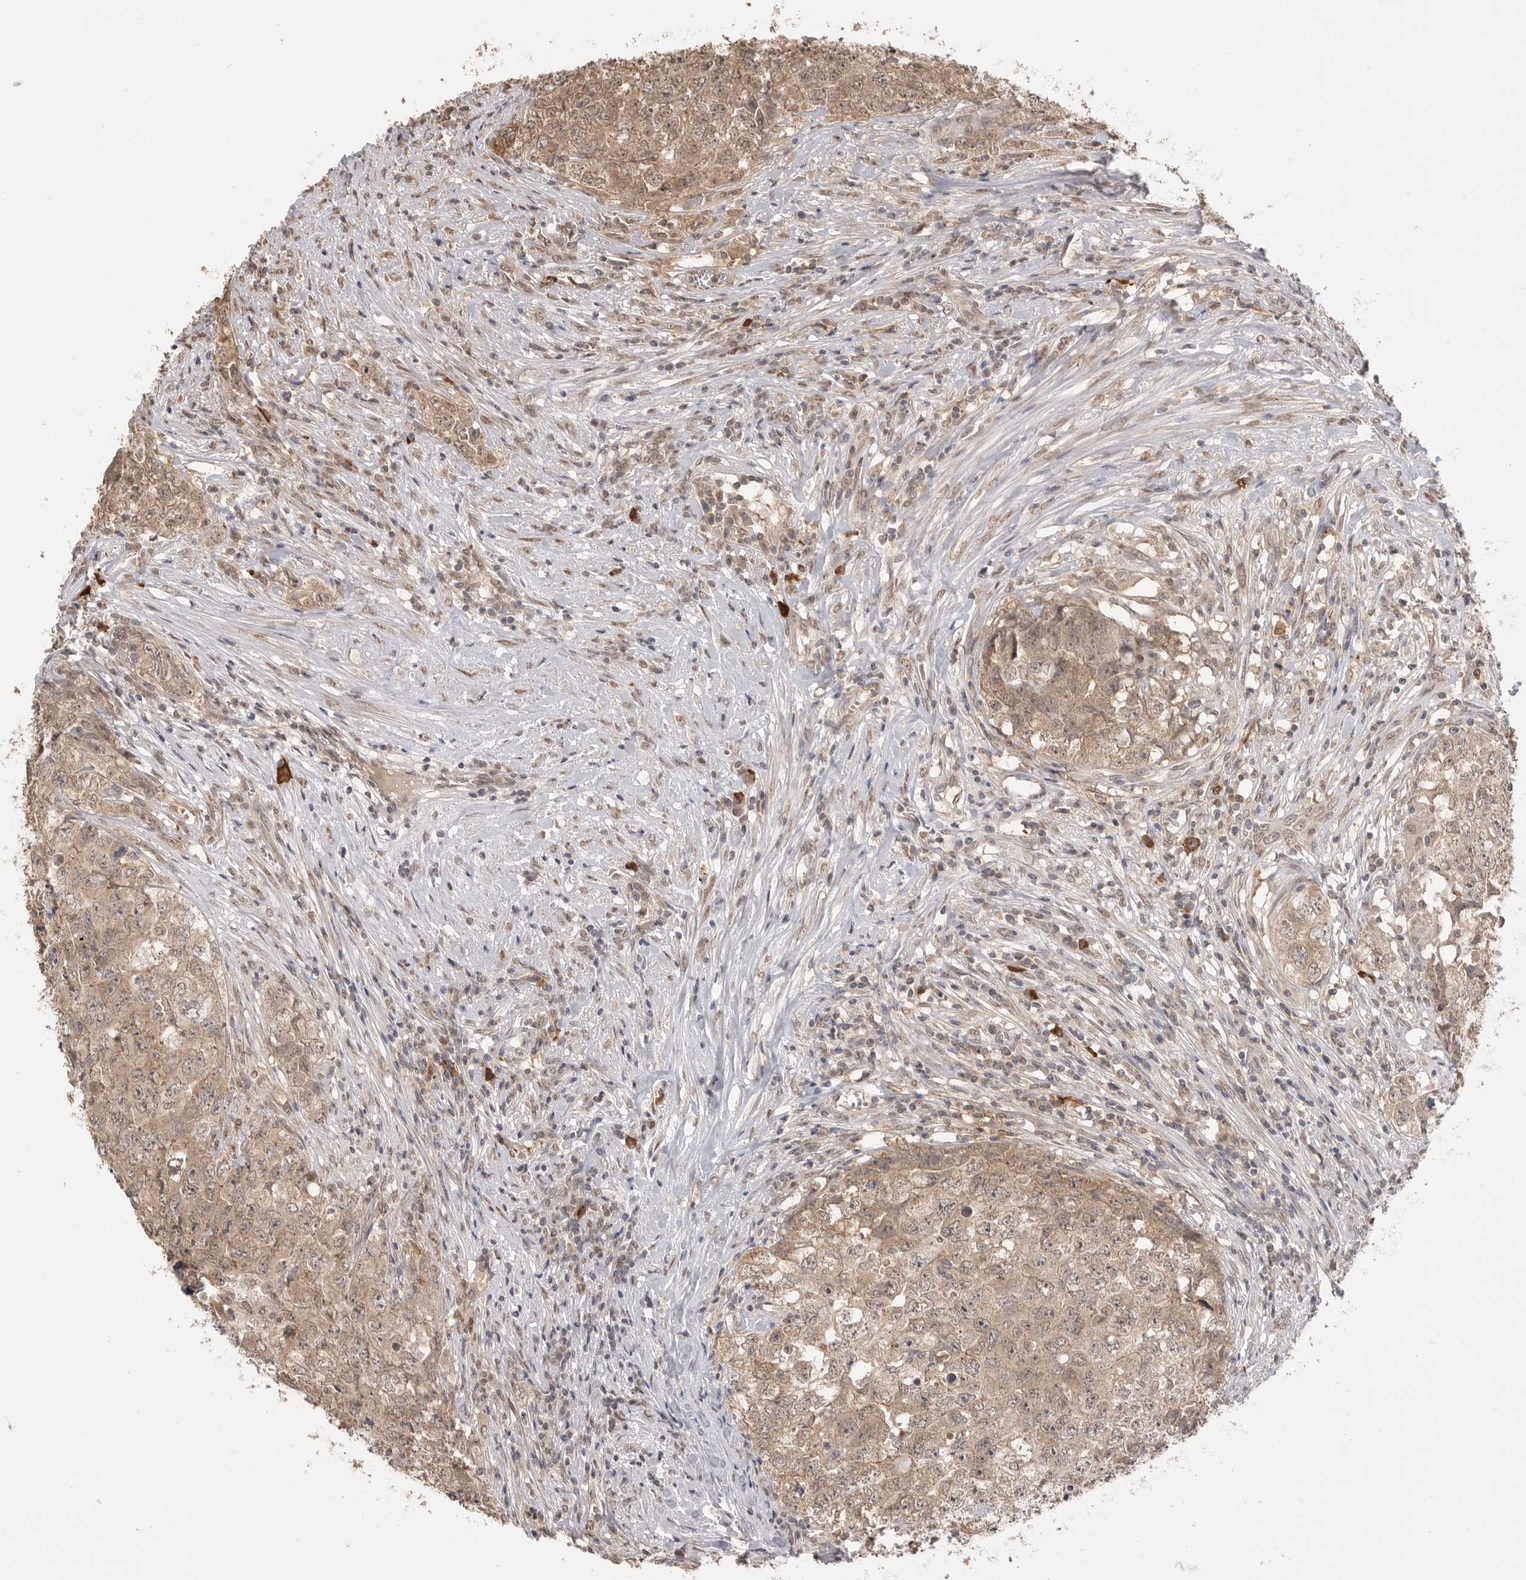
{"staining": {"intensity": "weak", "quantity": ">75%", "location": "cytoplasmic/membranous"}, "tissue": "testis cancer", "cell_type": "Tumor cells", "image_type": "cancer", "snomed": [{"axis": "morphology", "description": "Seminoma, NOS"}, {"axis": "morphology", "description": "Carcinoma, Embryonal, NOS"}, {"axis": "topography", "description": "Testis"}], "caption": "The histopathology image shows immunohistochemical staining of testis cancer (embryonal carcinoma). There is weak cytoplasmic/membranous expression is identified in approximately >75% of tumor cells. The staining was performed using DAB (3,3'-diaminobenzidine) to visualize the protein expression in brown, while the nuclei were stained in blue with hematoxylin (Magnification: 20x).", "gene": "ASPSCR1", "patient": {"sex": "male", "age": 43}}